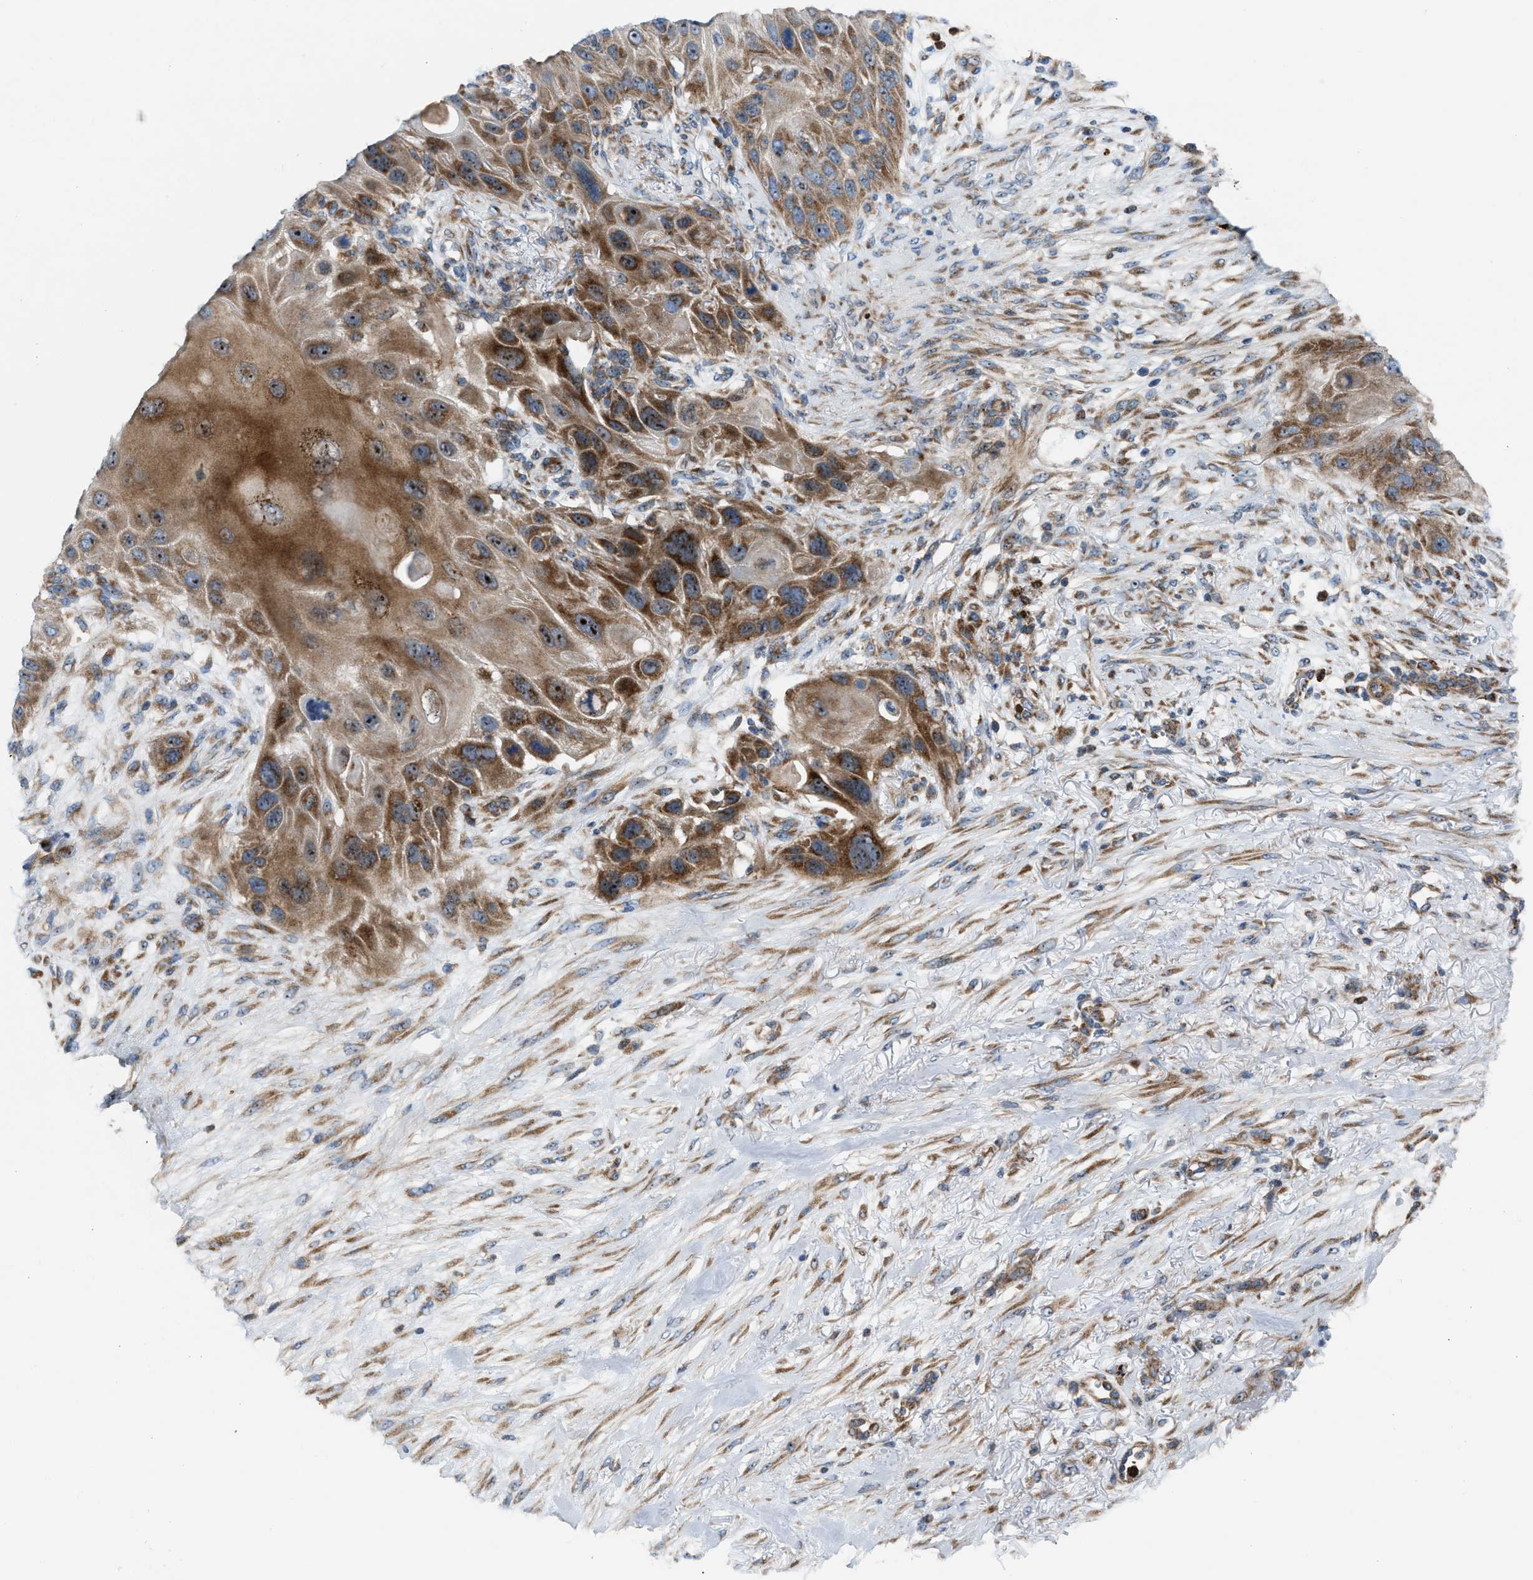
{"staining": {"intensity": "moderate", "quantity": ">75%", "location": "cytoplasmic/membranous,nuclear"}, "tissue": "skin cancer", "cell_type": "Tumor cells", "image_type": "cancer", "snomed": [{"axis": "morphology", "description": "Squamous cell carcinoma, NOS"}, {"axis": "topography", "description": "Skin"}], "caption": "Immunohistochemical staining of human skin cancer reveals medium levels of moderate cytoplasmic/membranous and nuclear protein staining in about >75% of tumor cells. (IHC, brightfield microscopy, high magnification).", "gene": "TPH1", "patient": {"sex": "female", "age": 77}}